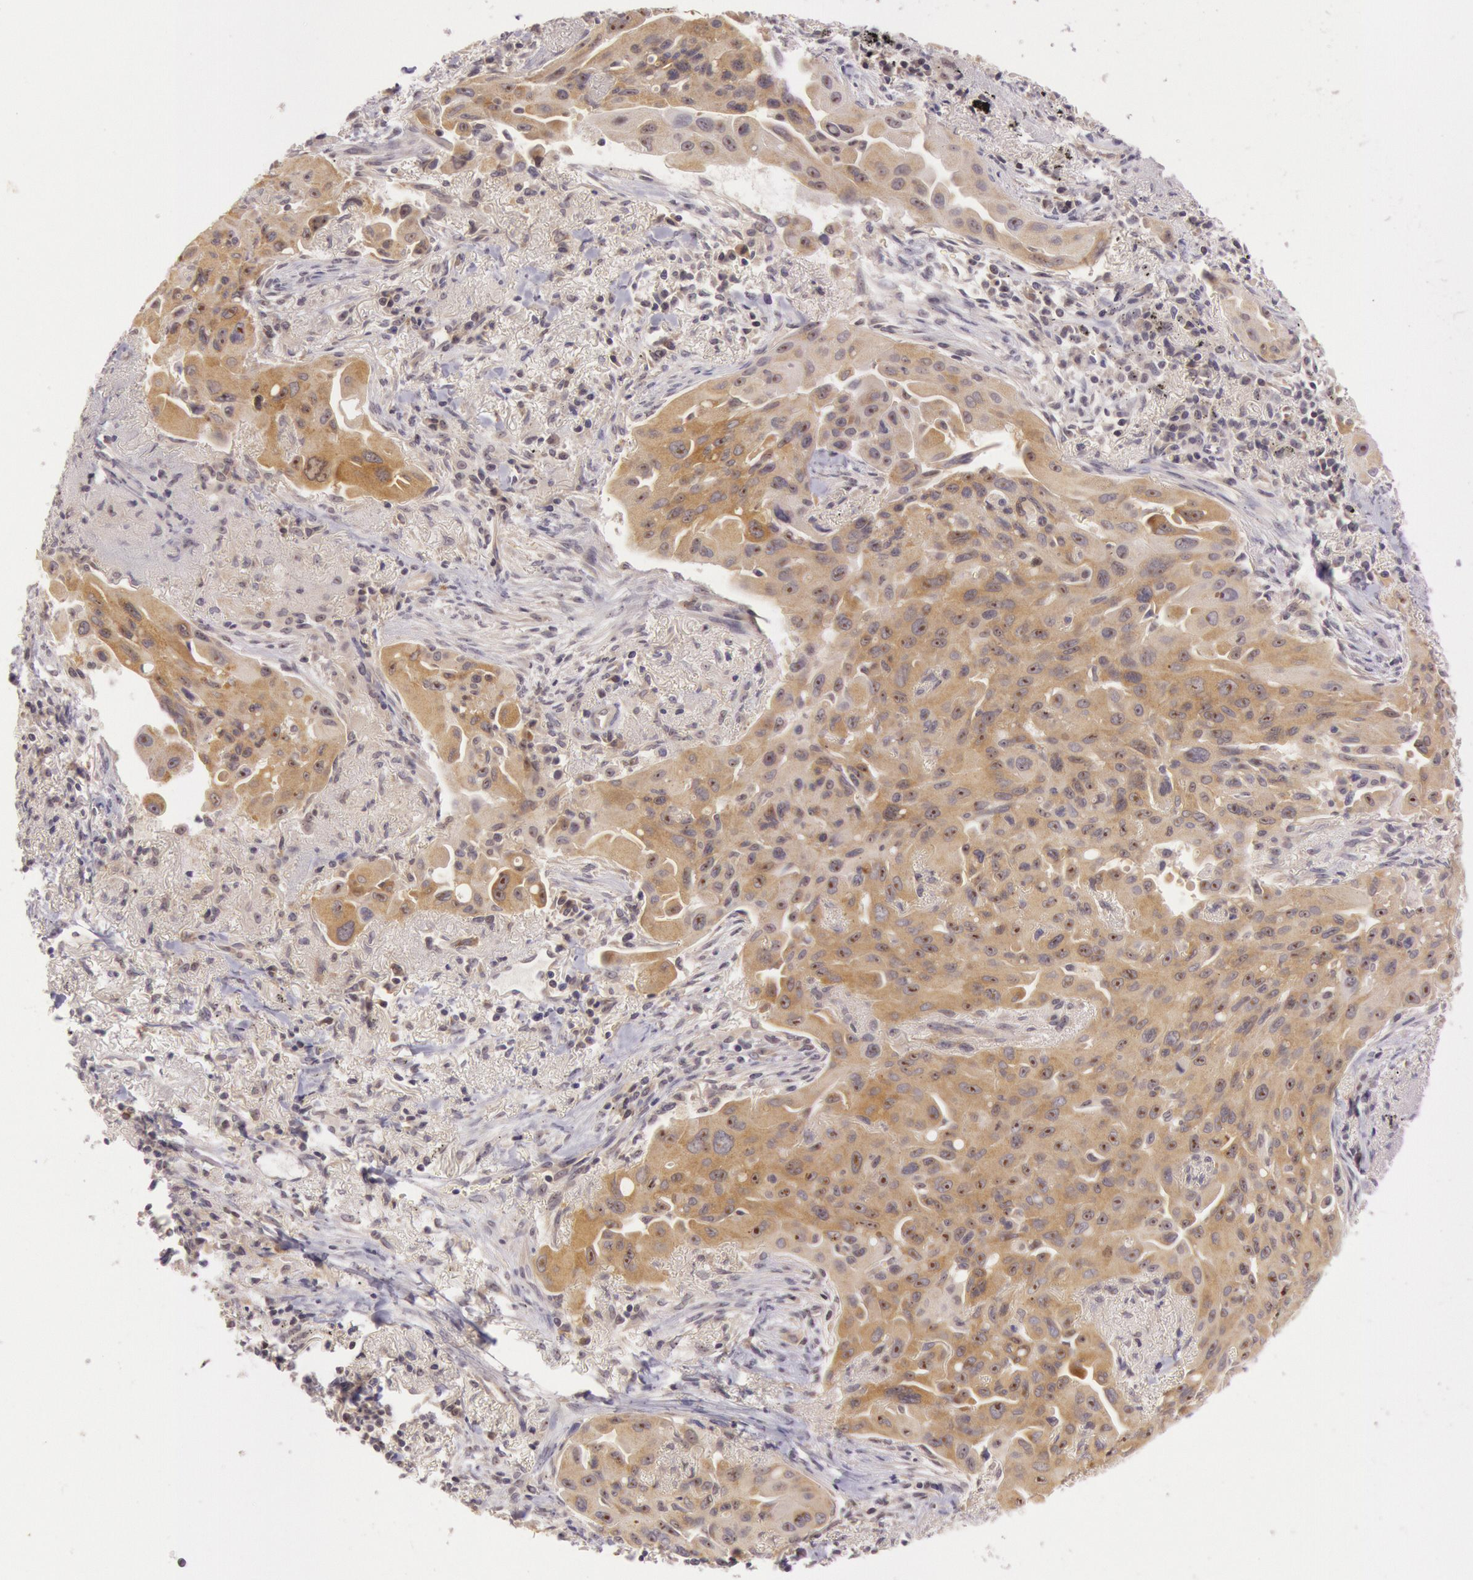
{"staining": {"intensity": "moderate", "quantity": ">75%", "location": "cytoplasmic/membranous,nuclear"}, "tissue": "lung cancer", "cell_type": "Tumor cells", "image_type": "cancer", "snomed": [{"axis": "morphology", "description": "Adenocarcinoma, NOS"}, {"axis": "topography", "description": "Lung"}], "caption": "High-power microscopy captured an immunohistochemistry (IHC) image of lung cancer, revealing moderate cytoplasmic/membranous and nuclear expression in about >75% of tumor cells.", "gene": "CDK16", "patient": {"sex": "male", "age": 68}}